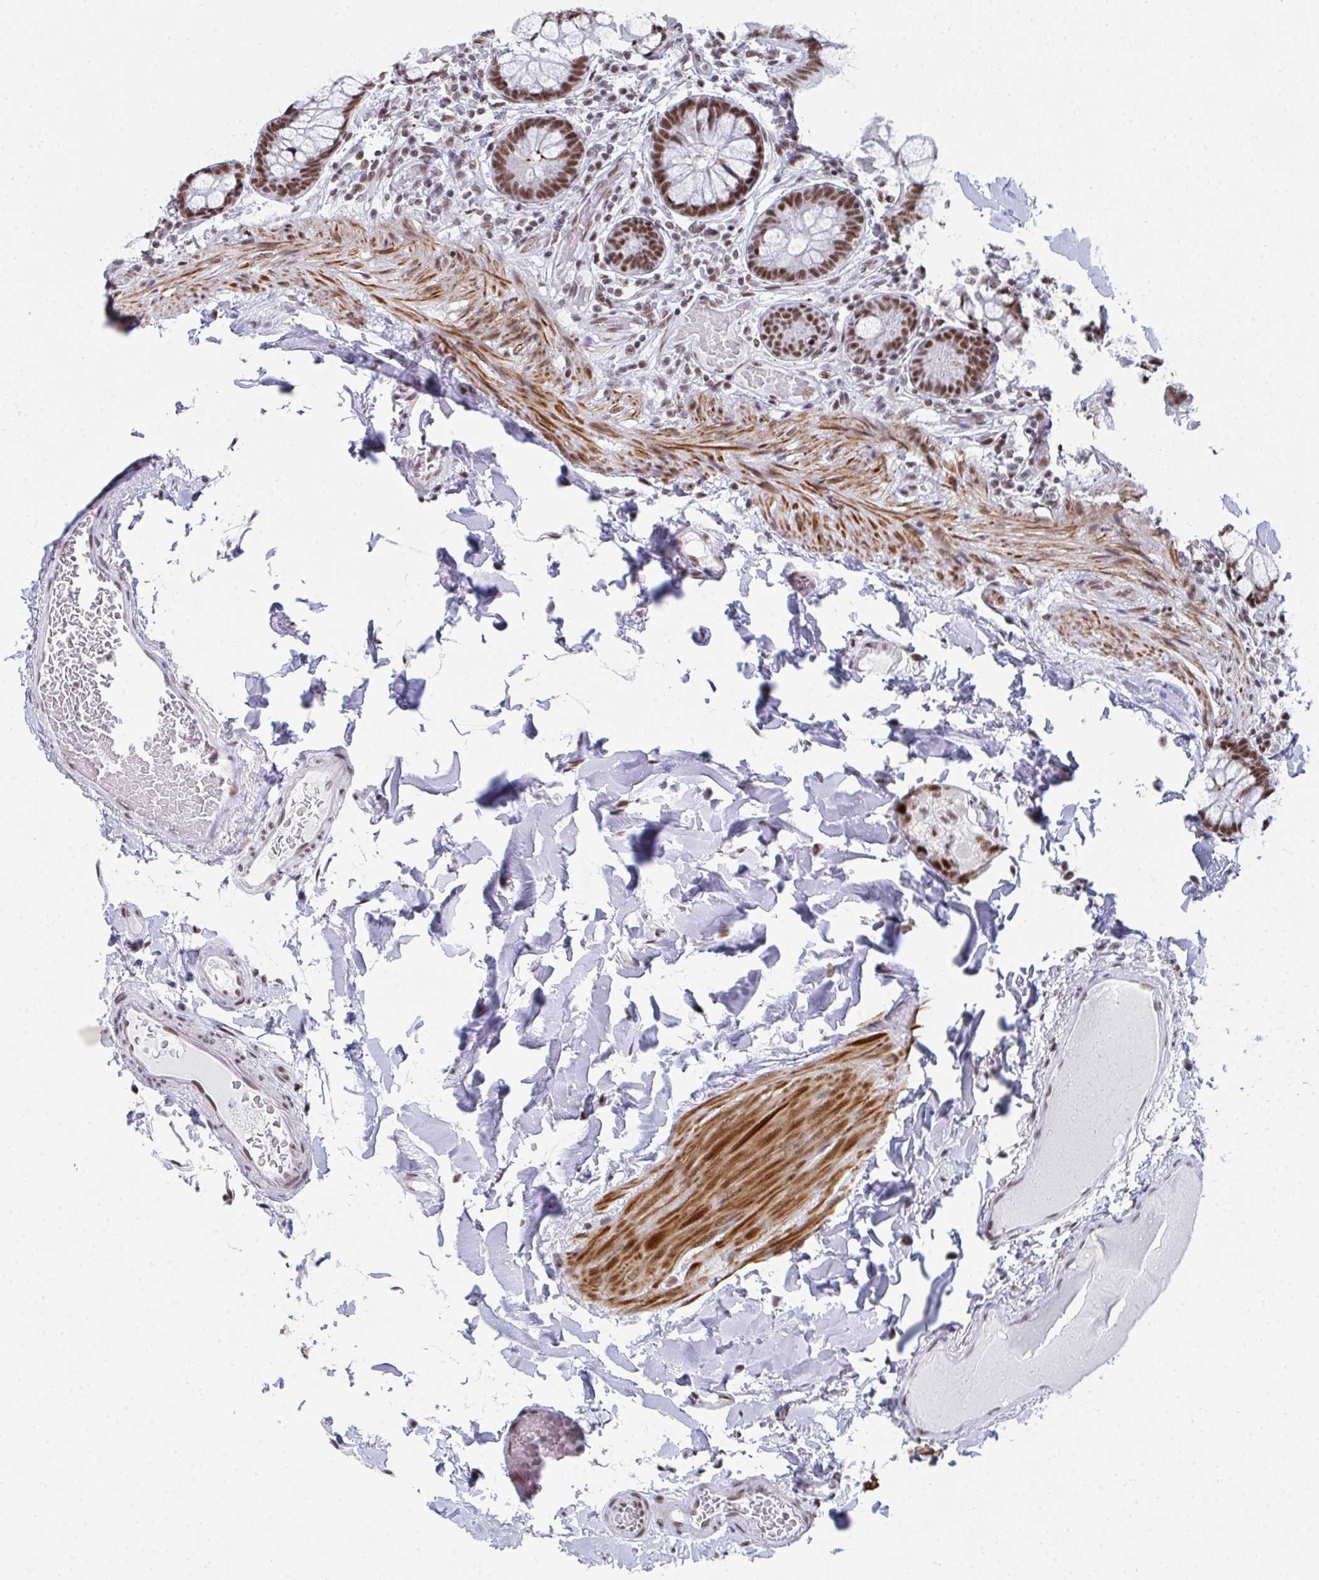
{"staining": {"intensity": "strong", "quantity": ">75%", "location": "nuclear"}, "tissue": "small intestine", "cell_type": "Glandular cells", "image_type": "normal", "snomed": [{"axis": "morphology", "description": "Normal tissue, NOS"}, {"axis": "topography", "description": "Small intestine"}], "caption": "A brown stain labels strong nuclear positivity of a protein in glandular cells of normal human small intestine.", "gene": "SNRNP70", "patient": {"sex": "male", "age": 70}}